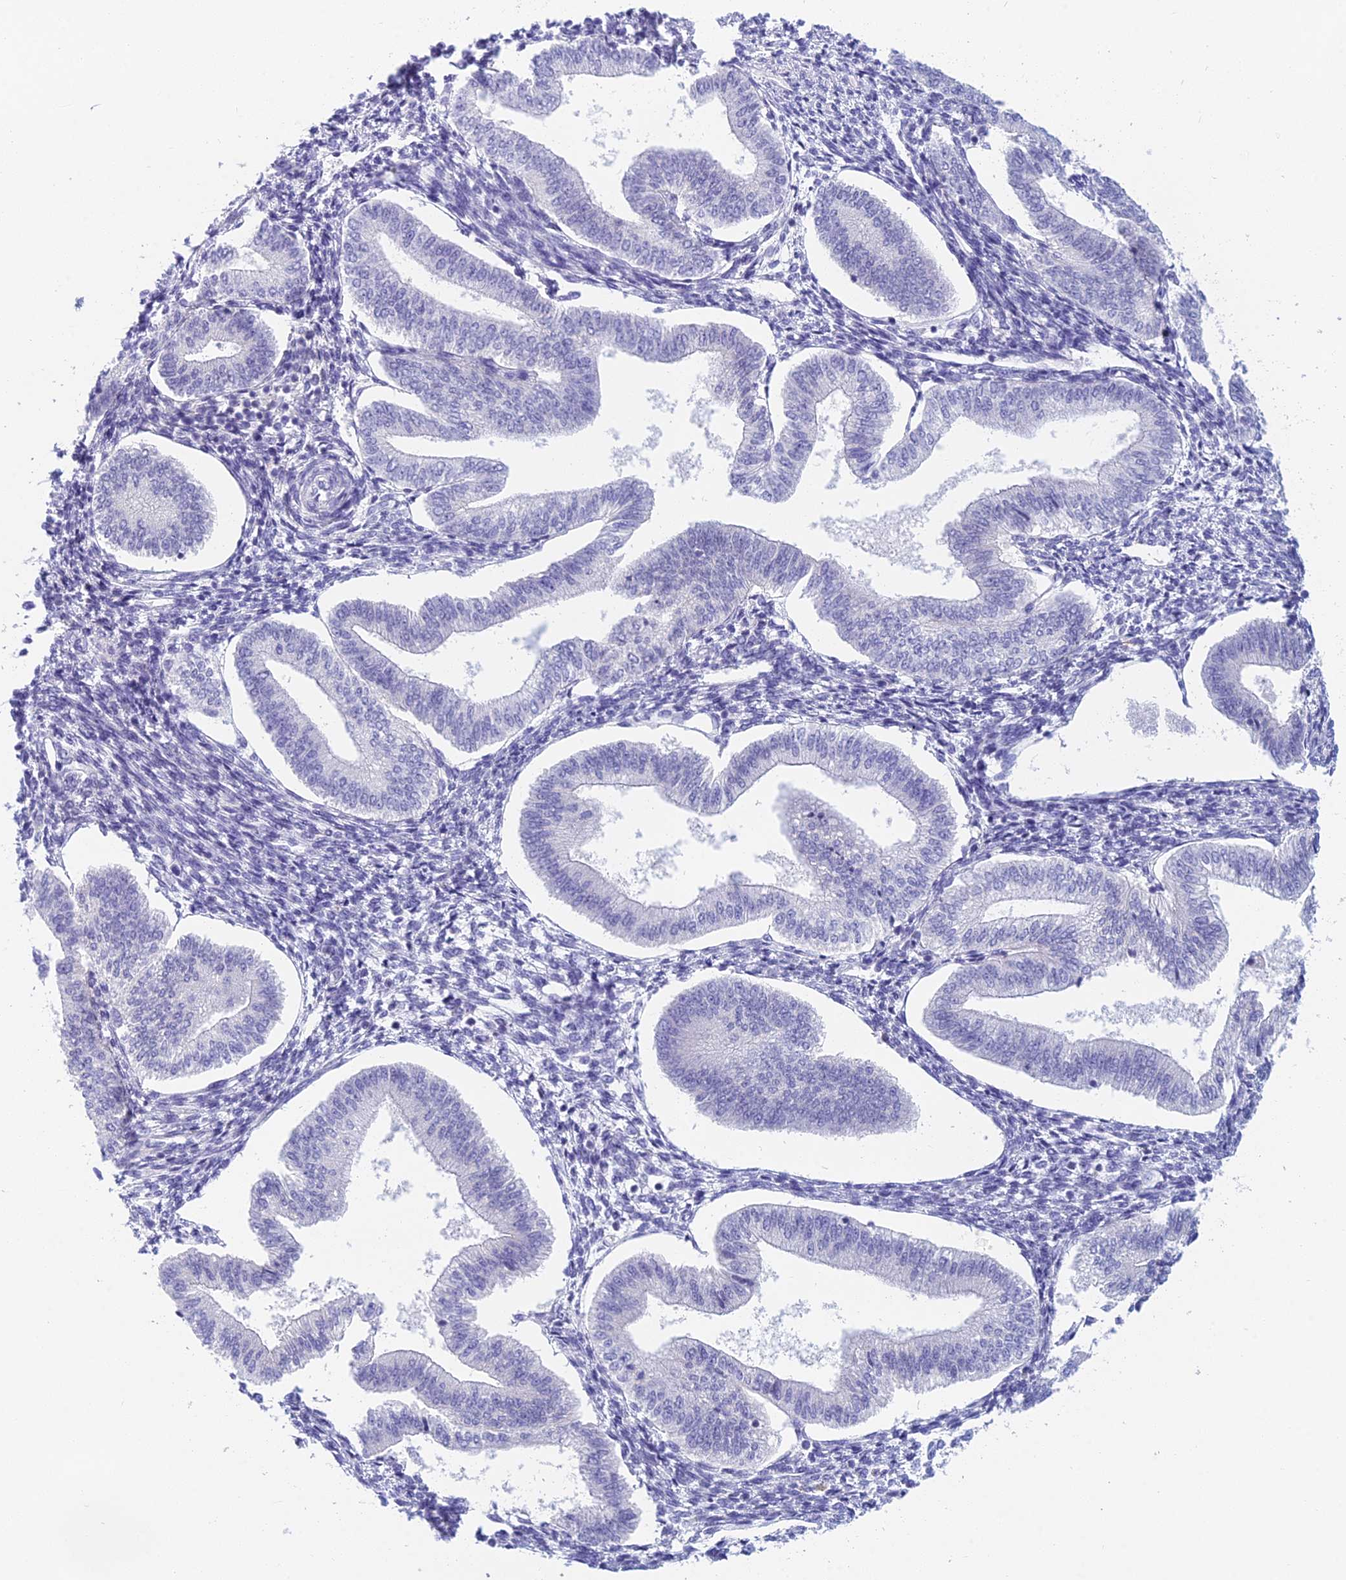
{"staining": {"intensity": "negative", "quantity": "none", "location": "none"}, "tissue": "endometrium", "cell_type": "Cells in endometrial stroma", "image_type": "normal", "snomed": [{"axis": "morphology", "description": "Normal tissue, NOS"}, {"axis": "topography", "description": "Endometrium"}], "caption": "Protein analysis of unremarkable endometrium reveals no significant staining in cells in endometrial stroma.", "gene": "TMEM161B", "patient": {"sex": "female", "age": 34}}